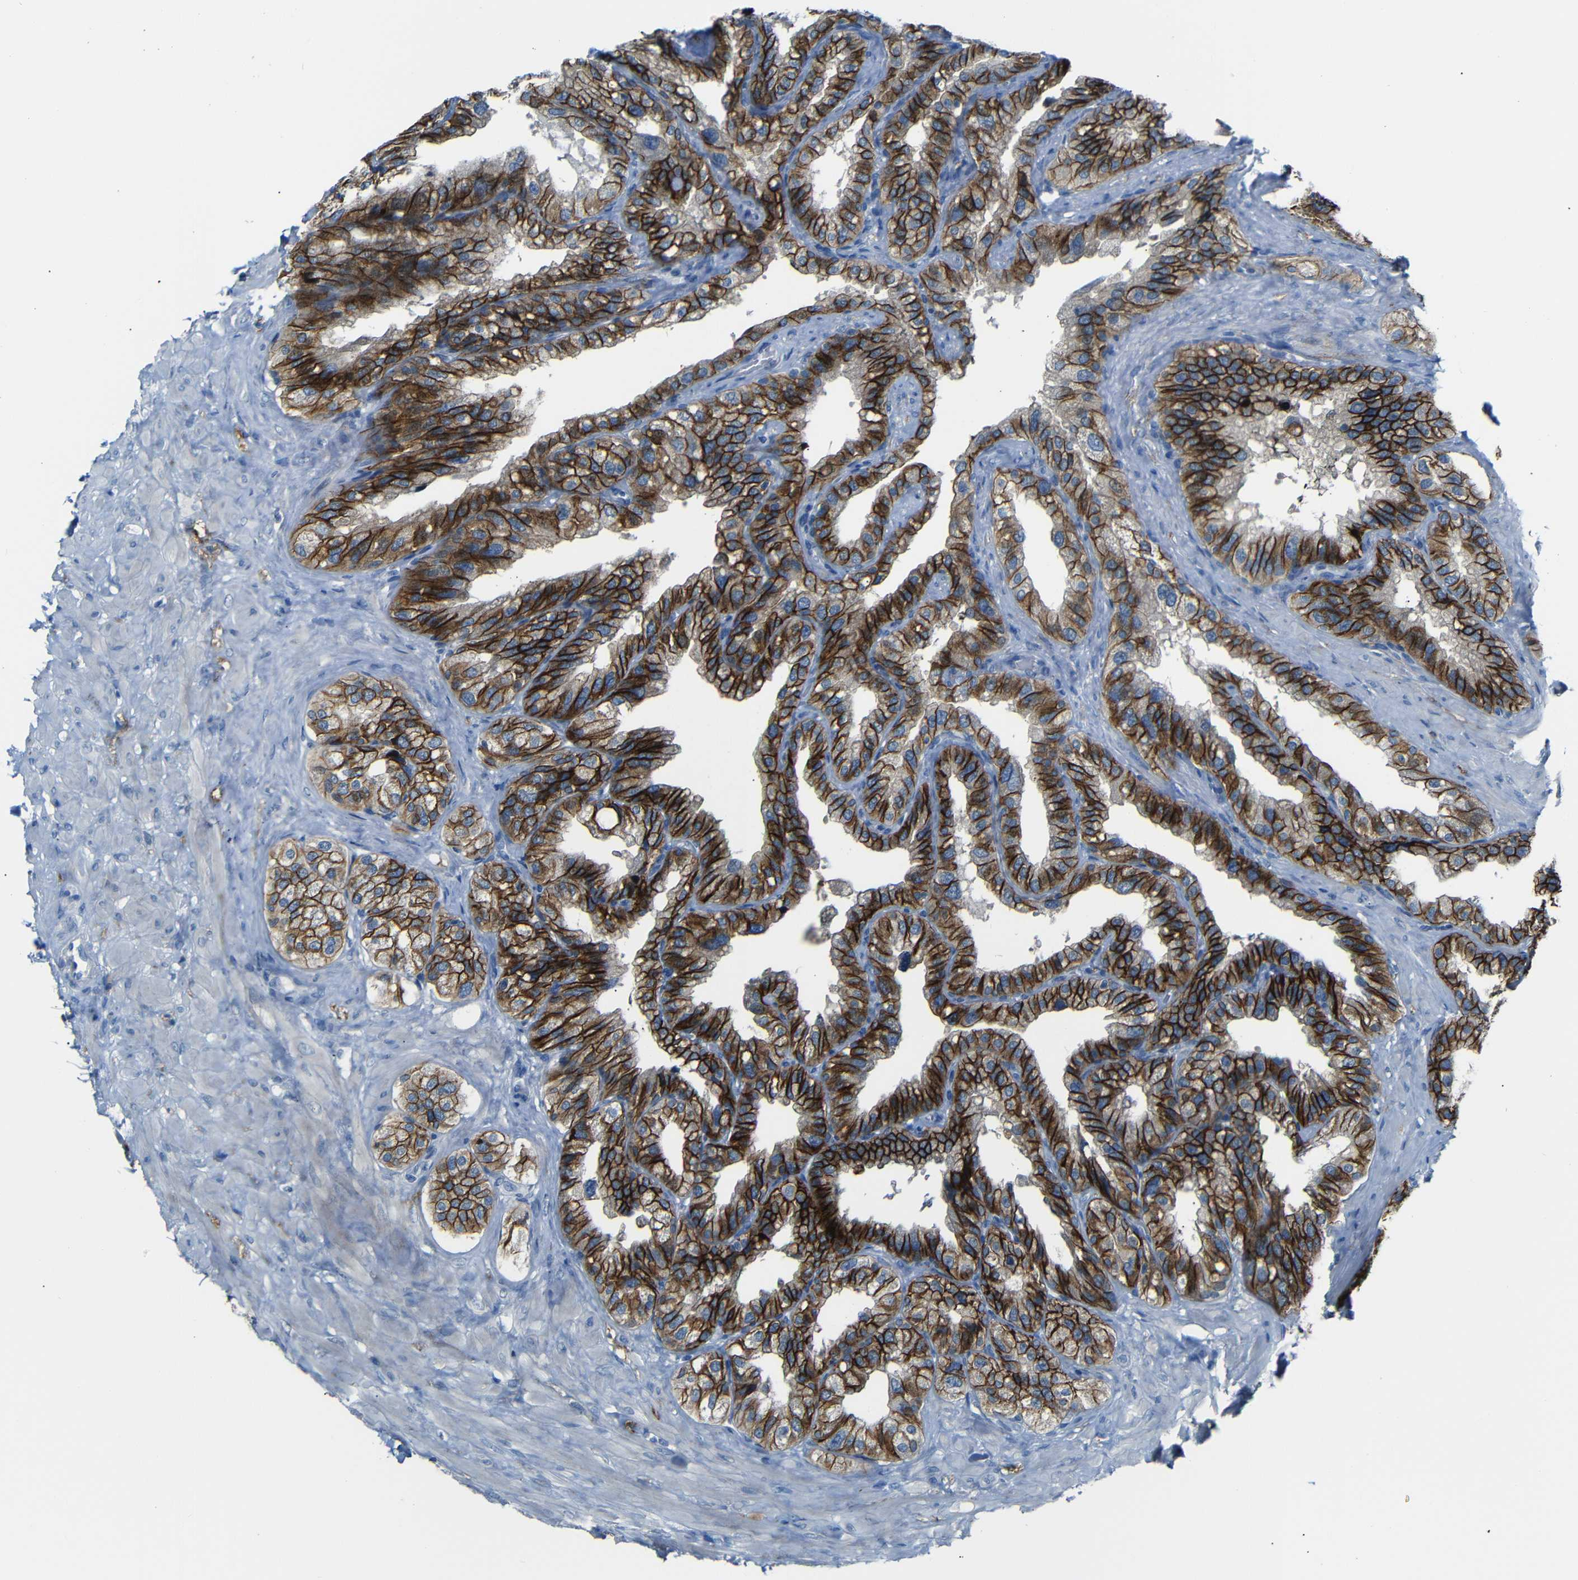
{"staining": {"intensity": "strong", "quantity": ">75%", "location": "cytoplasmic/membranous"}, "tissue": "seminal vesicle", "cell_type": "Glandular cells", "image_type": "normal", "snomed": [{"axis": "morphology", "description": "Normal tissue, NOS"}, {"axis": "topography", "description": "Seminal veicle"}], "caption": "A photomicrograph showing strong cytoplasmic/membranous expression in approximately >75% of glandular cells in benign seminal vesicle, as visualized by brown immunohistochemical staining.", "gene": "ANK3", "patient": {"sex": "male", "age": 68}}